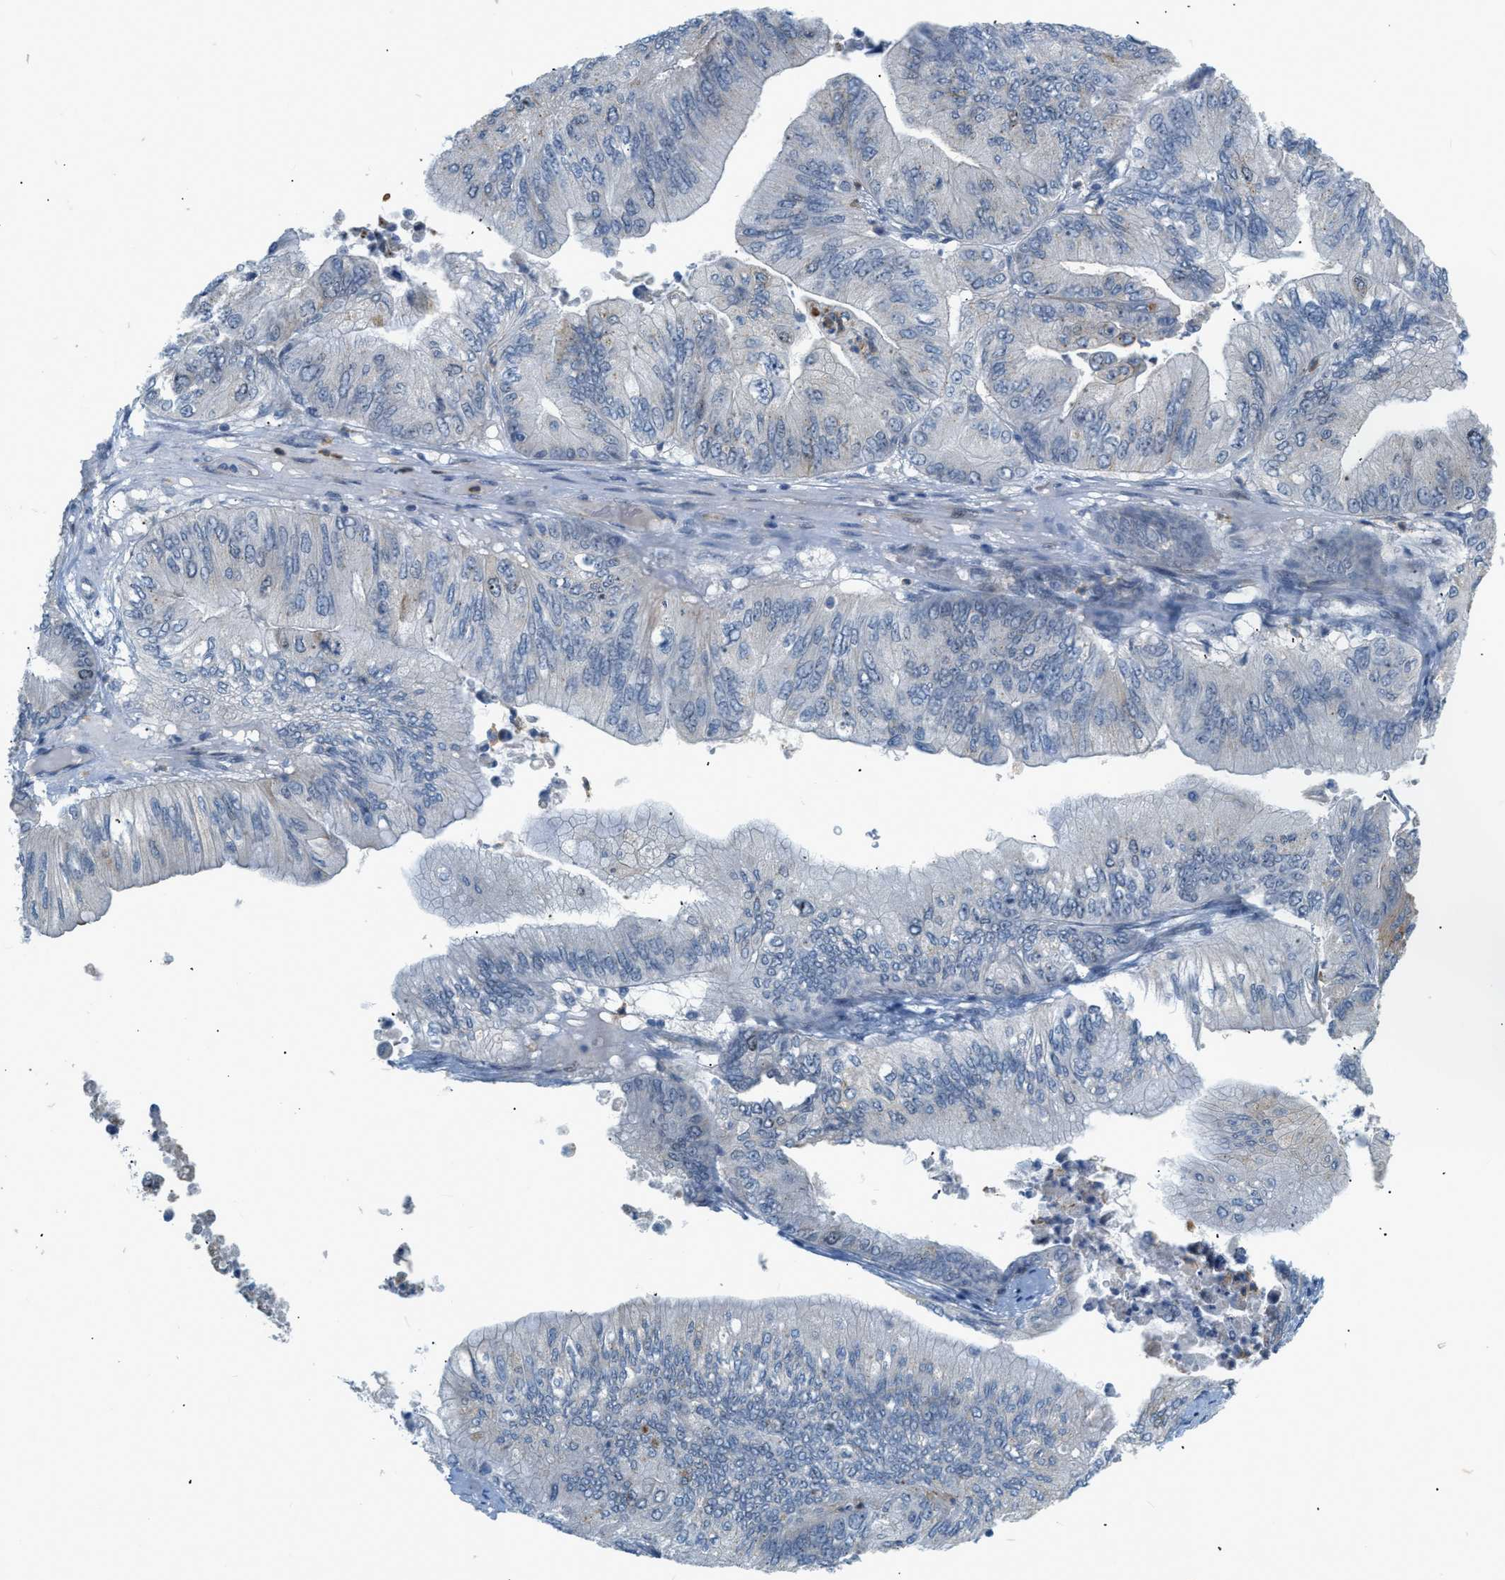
{"staining": {"intensity": "negative", "quantity": "none", "location": "none"}, "tissue": "ovarian cancer", "cell_type": "Tumor cells", "image_type": "cancer", "snomed": [{"axis": "morphology", "description": "Cystadenocarcinoma, mucinous, NOS"}, {"axis": "topography", "description": "Ovary"}], "caption": "Immunohistochemistry (IHC) histopathology image of neoplastic tissue: human ovarian cancer stained with DAB (3,3'-diaminobenzidine) demonstrates no significant protein expression in tumor cells.", "gene": "ZNF408", "patient": {"sex": "female", "age": 61}}